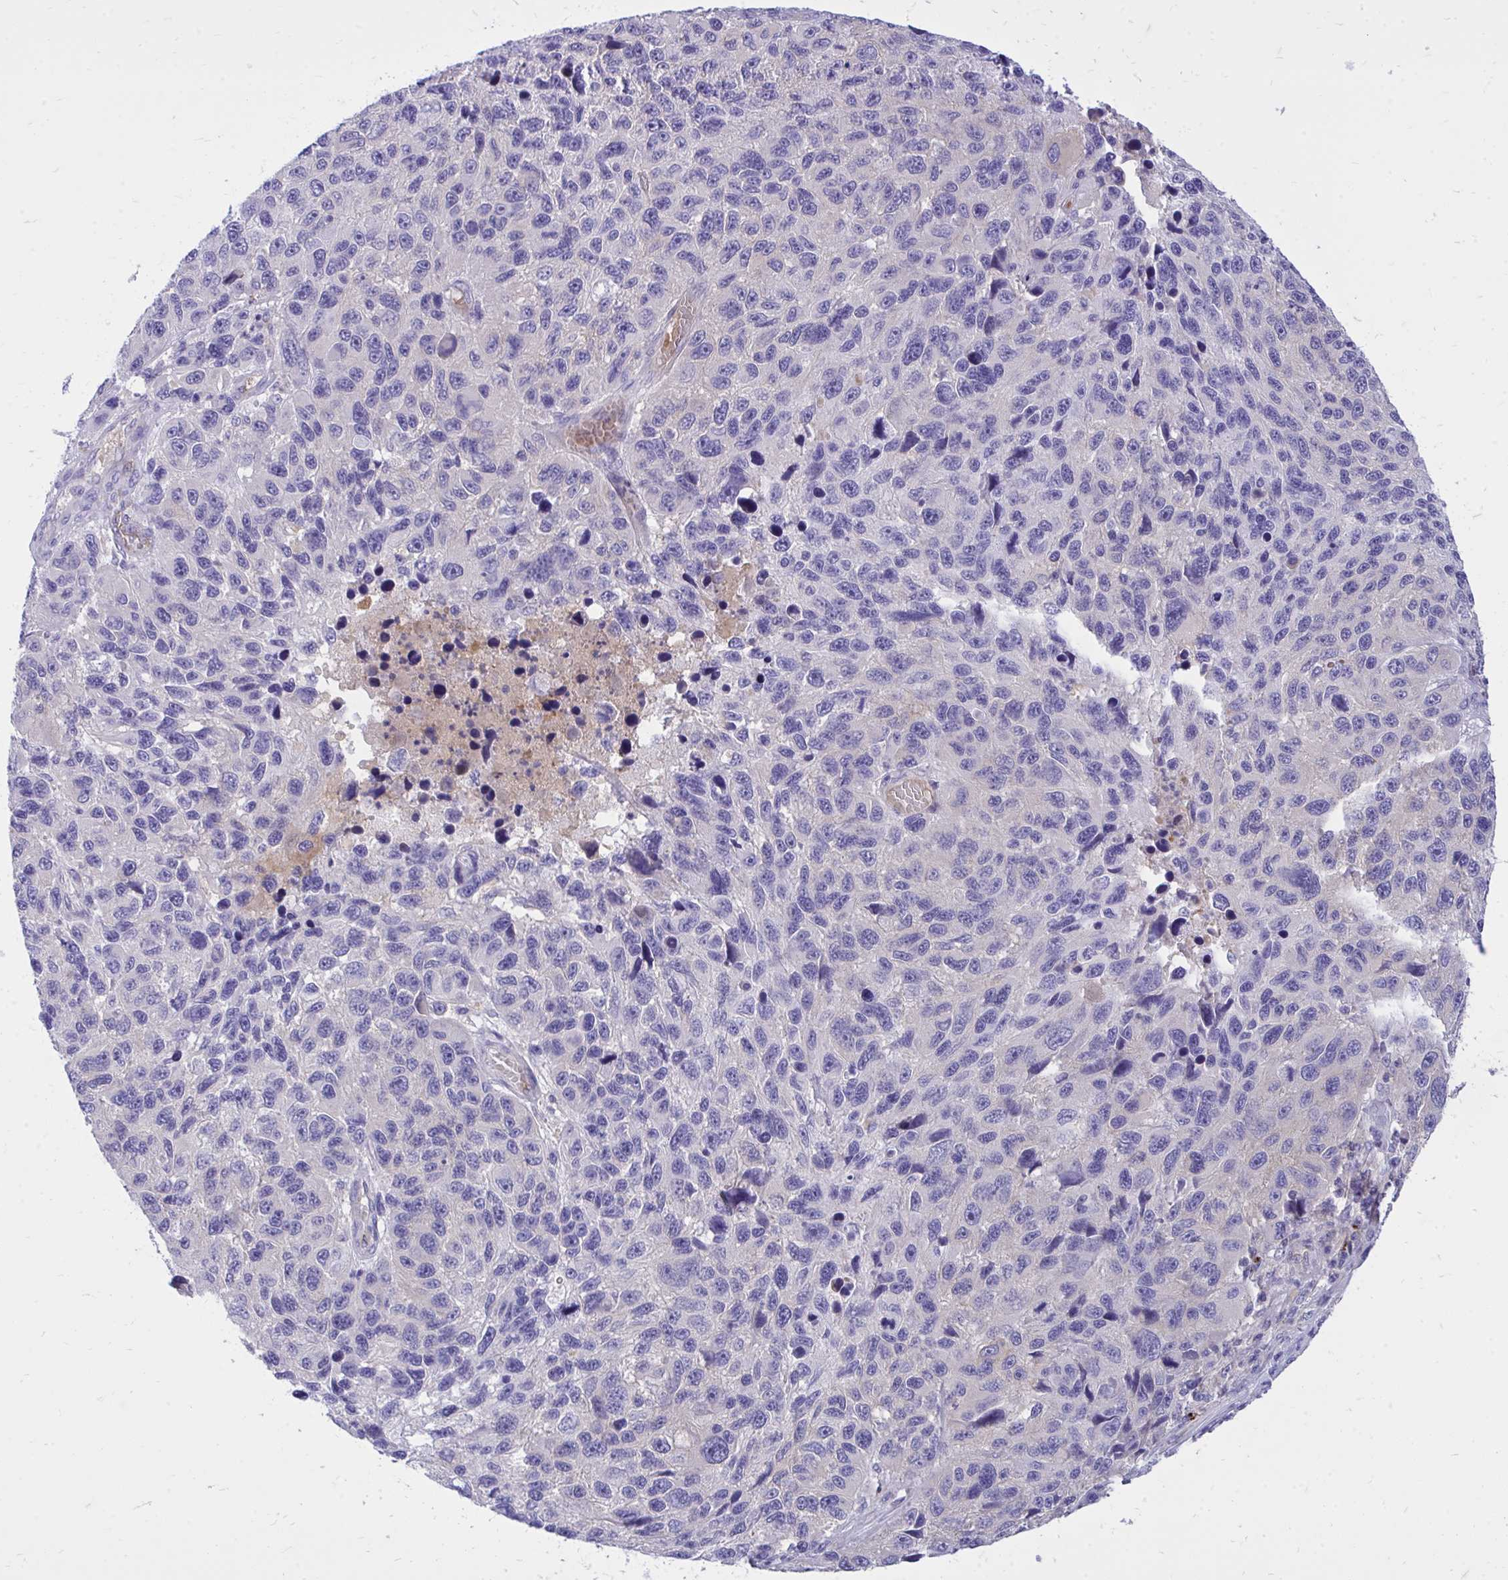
{"staining": {"intensity": "negative", "quantity": "none", "location": "none"}, "tissue": "melanoma", "cell_type": "Tumor cells", "image_type": "cancer", "snomed": [{"axis": "morphology", "description": "Malignant melanoma, NOS"}, {"axis": "topography", "description": "Skin"}], "caption": "Malignant melanoma was stained to show a protein in brown. There is no significant expression in tumor cells. (IHC, brightfield microscopy, high magnification).", "gene": "TP53I11", "patient": {"sex": "male", "age": 53}}